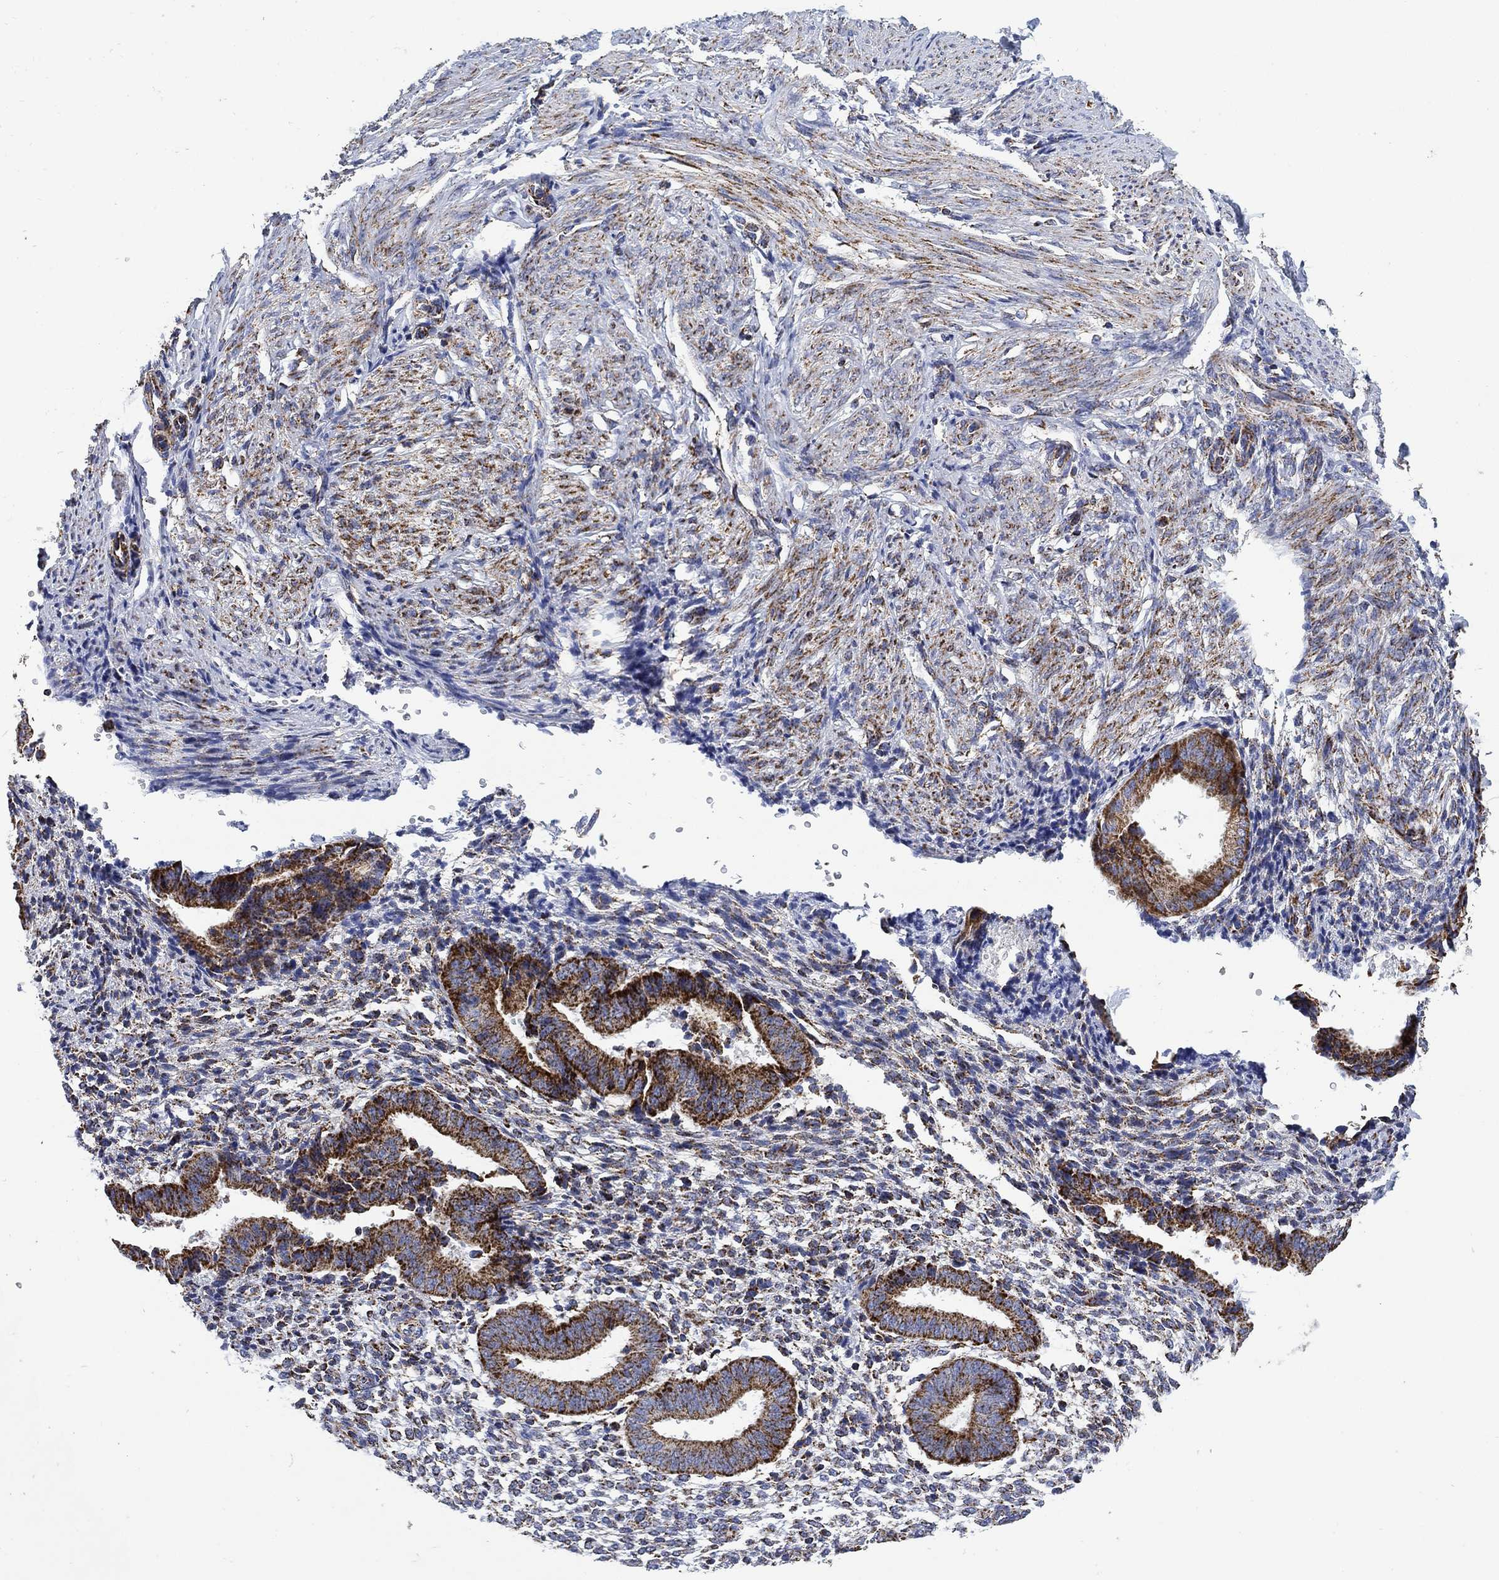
{"staining": {"intensity": "moderate", "quantity": "25%-75%", "location": "cytoplasmic/membranous"}, "tissue": "endometrium", "cell_type": "Cells in endometrial stroma", "image_type": "normal", "snomed": [{"axis": "morphology", "description": "Normal tissue, NOS"}, {"axis": "topography", "description": "Endometrium"}], "caption": "Endometrium stained with DAB IHC displays medium levels of moderate cytoplasmic/membranous positivity in about 25%-75% of cells in endometrial stroma. (brown staining indicates protein expression, while blue staining denotes nuclei).", "gene": "NDUFS3", "patient": {"sex": "female", "age": 47}}